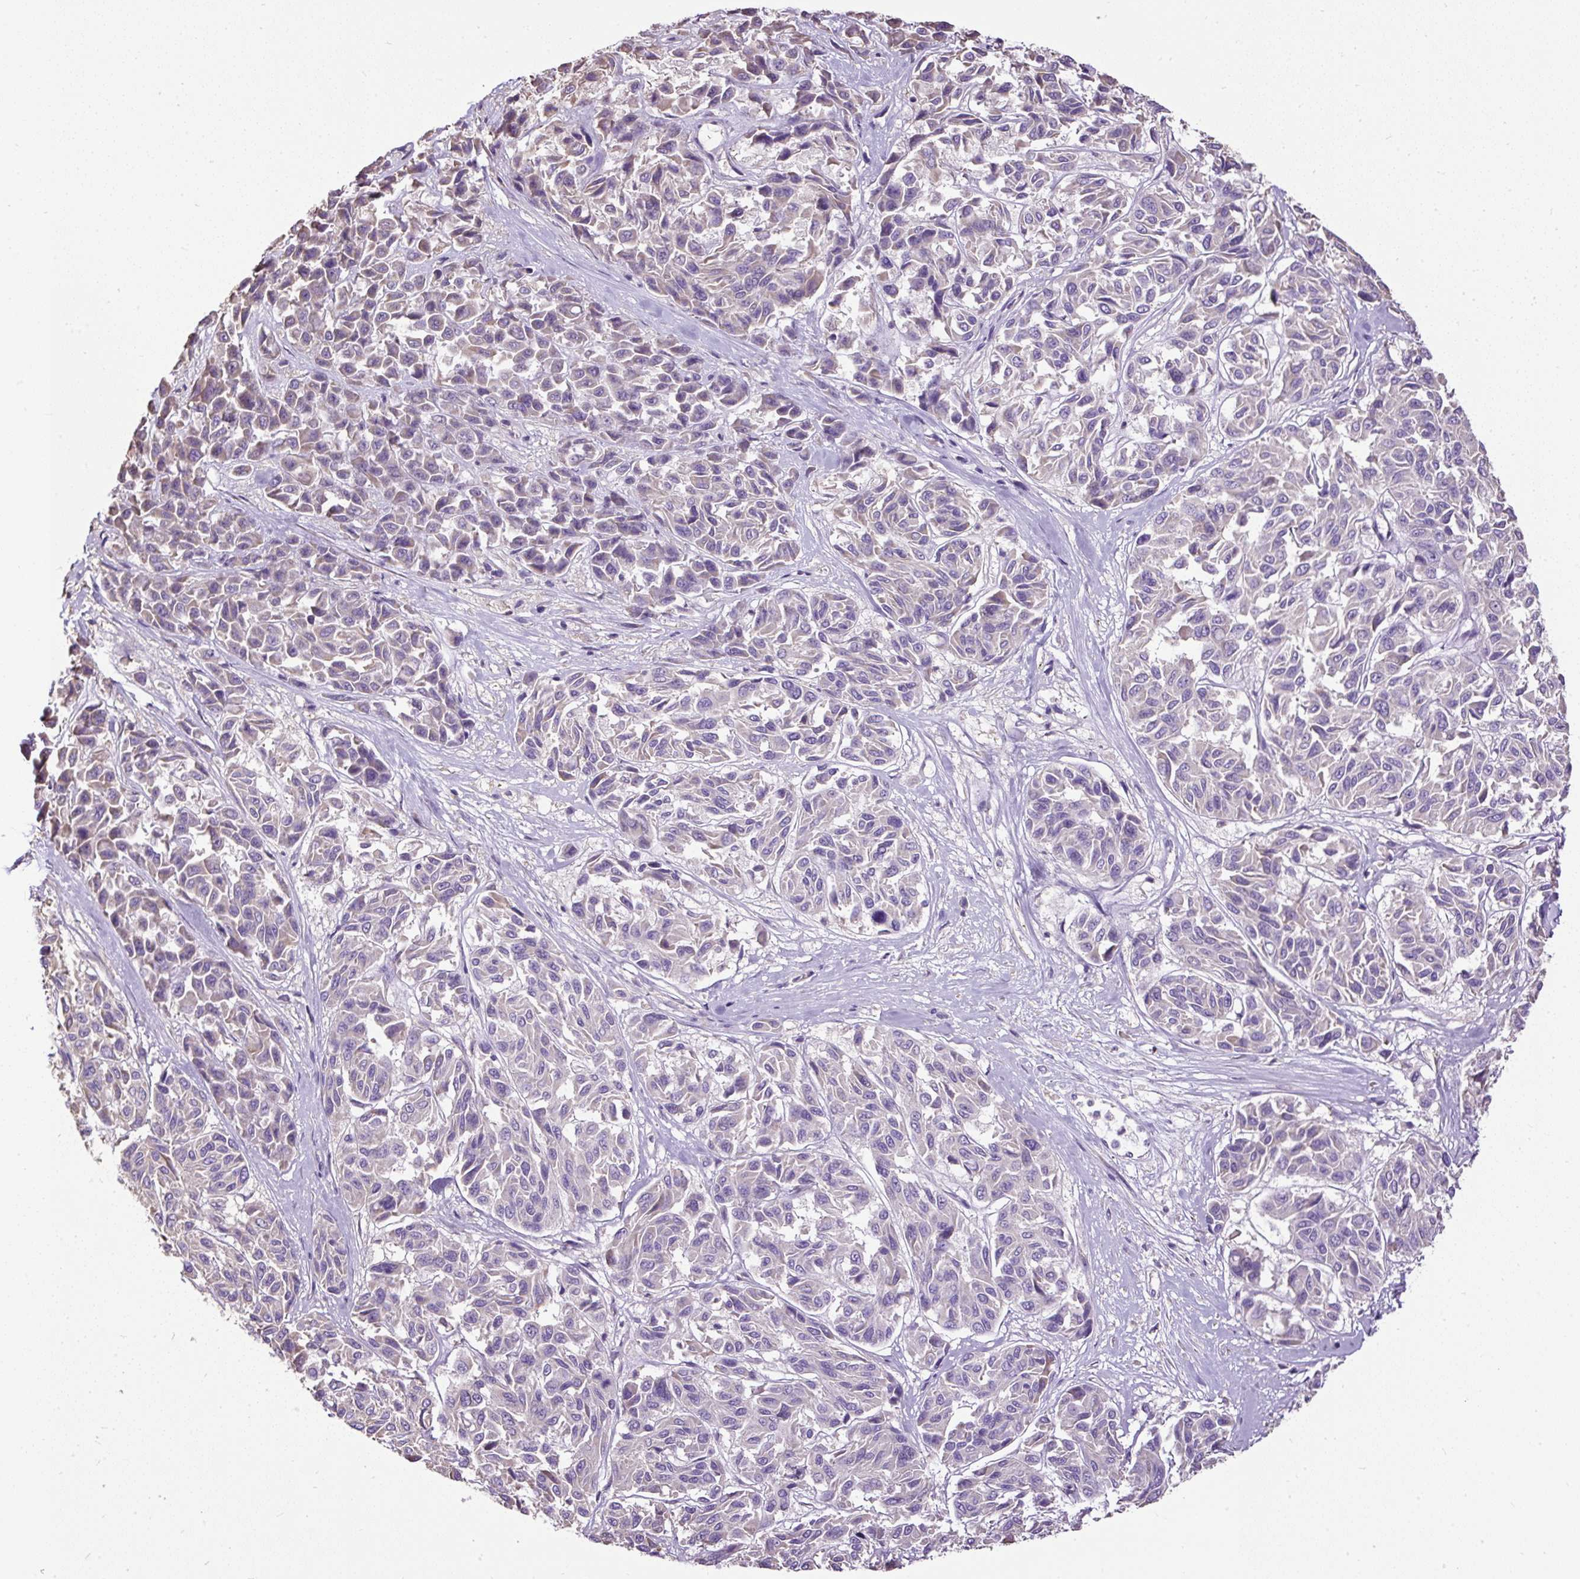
{"staining": {"intensity": "negative", "quantity": "none", "location": "none"}, "tissue": "melanoma", "cell_type": "Tumor cells", "image_type": "cancer", "snomed": [{"axis": "morphology", "description": "Malignant melanoma, NOS"}, {"axis": "topography", "description": "Skin"}], "caption": "This is a photomicrograph of immunohistochemistry (IHC) staining of melanoma, which shows no staining in tumor cells.", "gene": "PDIA2", "patient": {"sex": "female", "age": 66}}